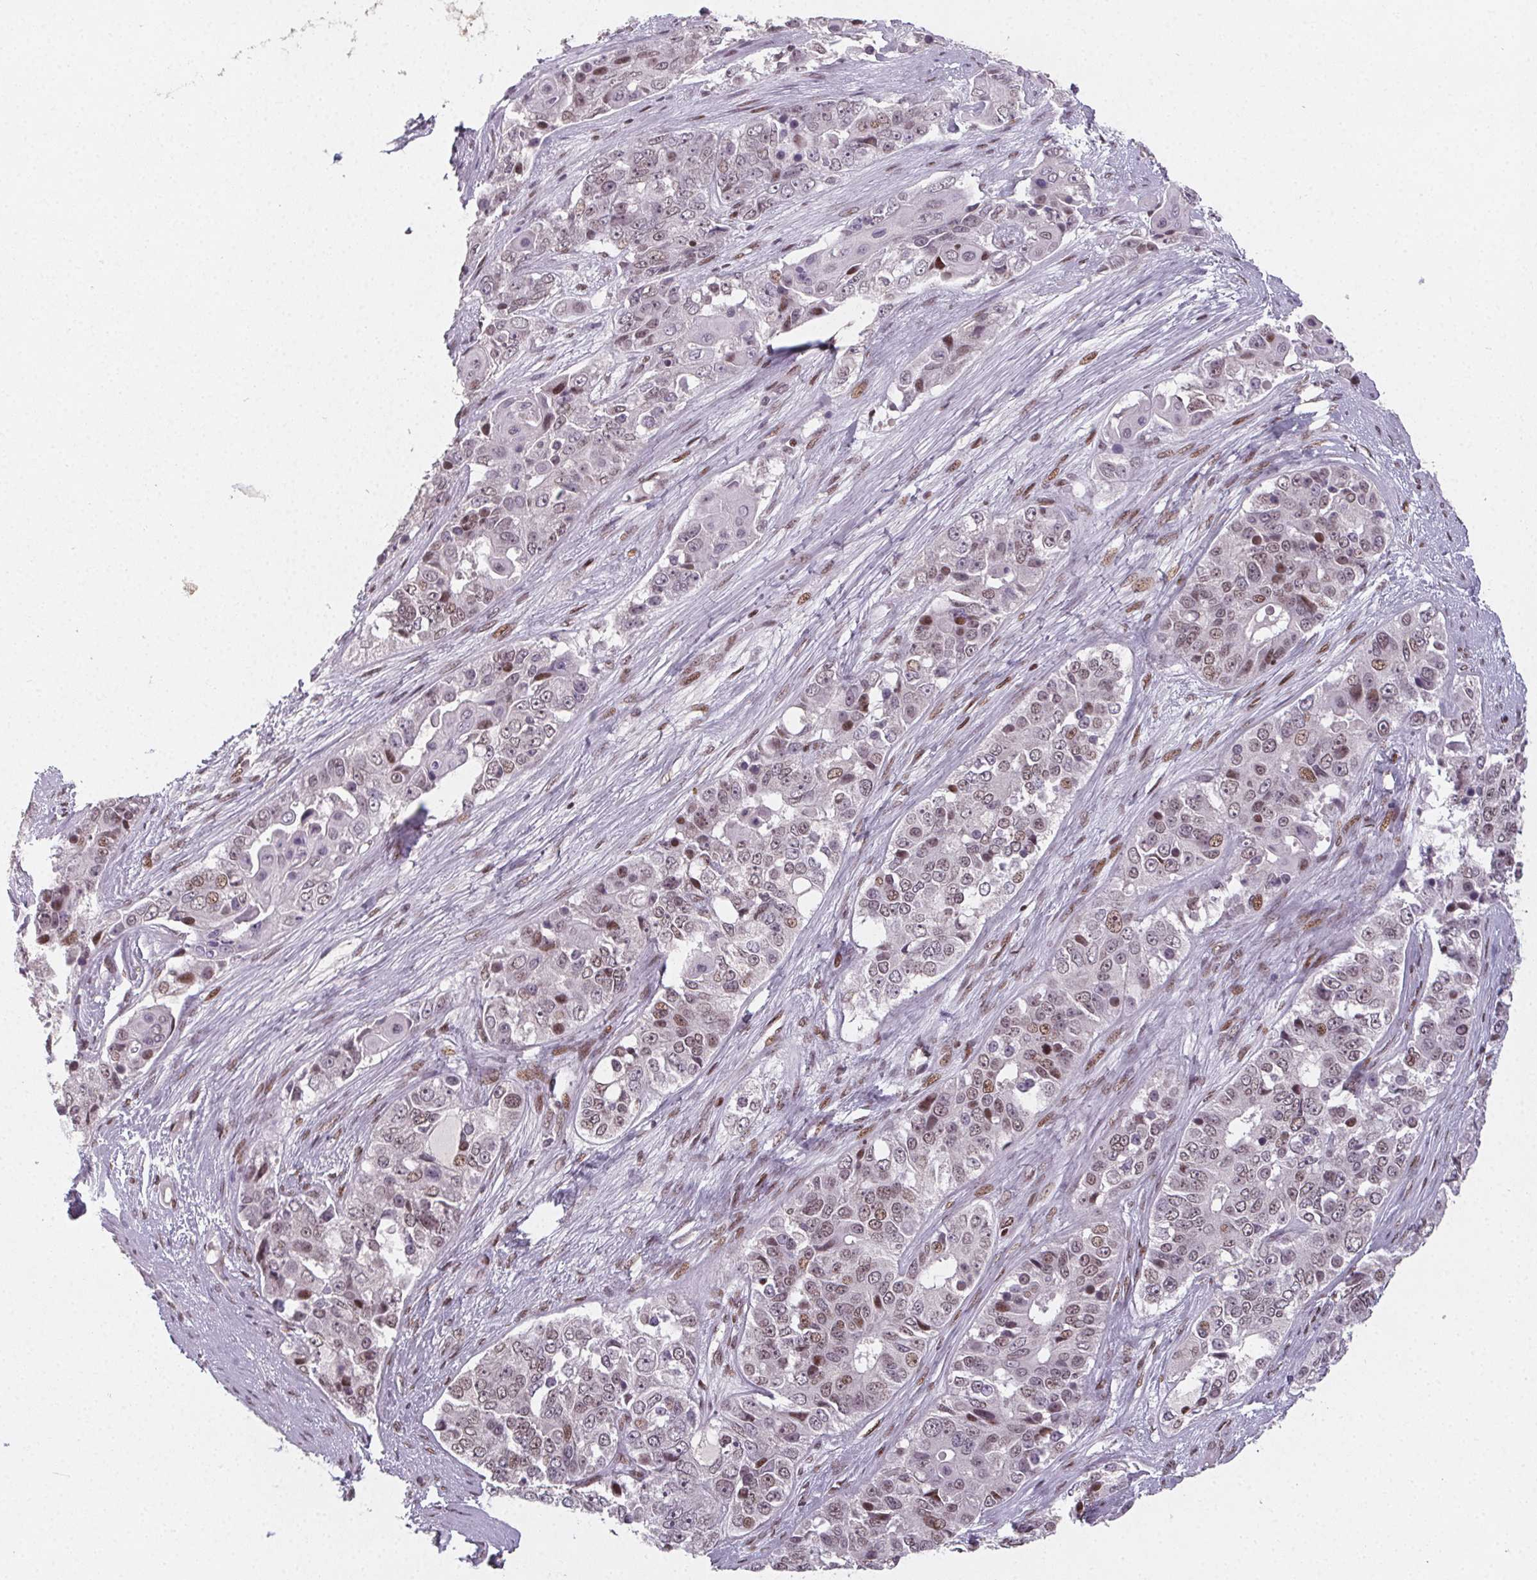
{"staining": {"intensity": "moderate", "quantity": "25%-75%", "location": "nuclear"}, "tissue": "ovarian cancer", "cell_type": "Tumor cells", "image_type": "cancer", "snomed": [{"axis": "morphology", "description": "Carcinoma, endometroid"}, {"axis": "topography", "description": "Ovary"}], "caption": "Protein expression analysis of ovarian endometroid carcinoma exhibits moderate nuclear expression in about 25%-75% of tumor cells.", "gene": "KMT2A", "patient": {"sex": "female", "age": 51}}